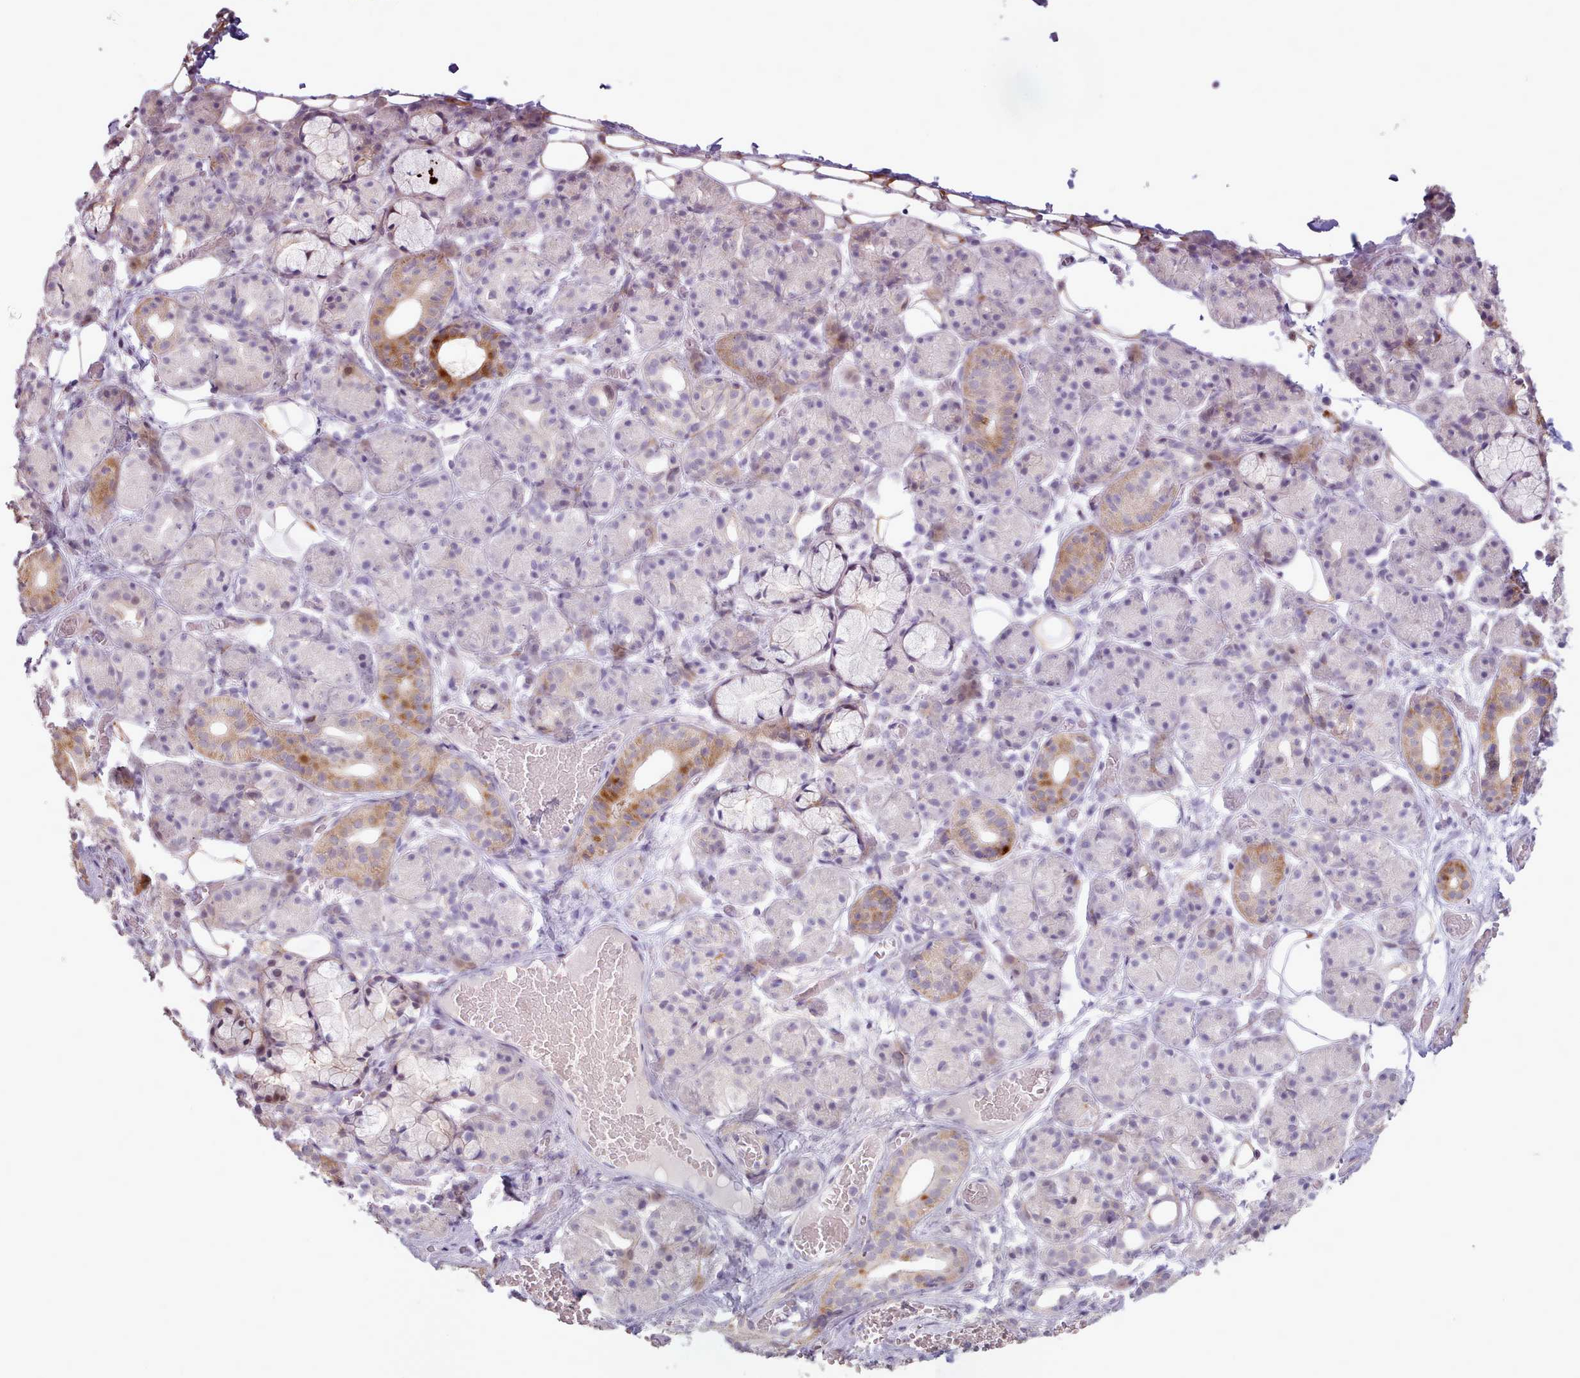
{"staining": {"intensity": "strong", "quantity": "<25%", "location": "cytoplasmic/membranous"}, "tissue": "salivary gland", "cell_type": "Glandular cells", "image_type": "normal", "snomed": [{"axis": "morphology", "description": "Normal tissue, NOS"}, {"axis": "topography", "description": "Salivary gland"}], "caption": "The immunohistochemical stain highlights strong cytoplasmic/membranous staining in glandular cells of unremarkable salivary gland. The staining was performed using DAB, with brown indicating positive protein expression. Nuclei are stained blue with hematoxylin.", "gene": "PPP3R1", "patient": {"sex": "male", "age": 63}}